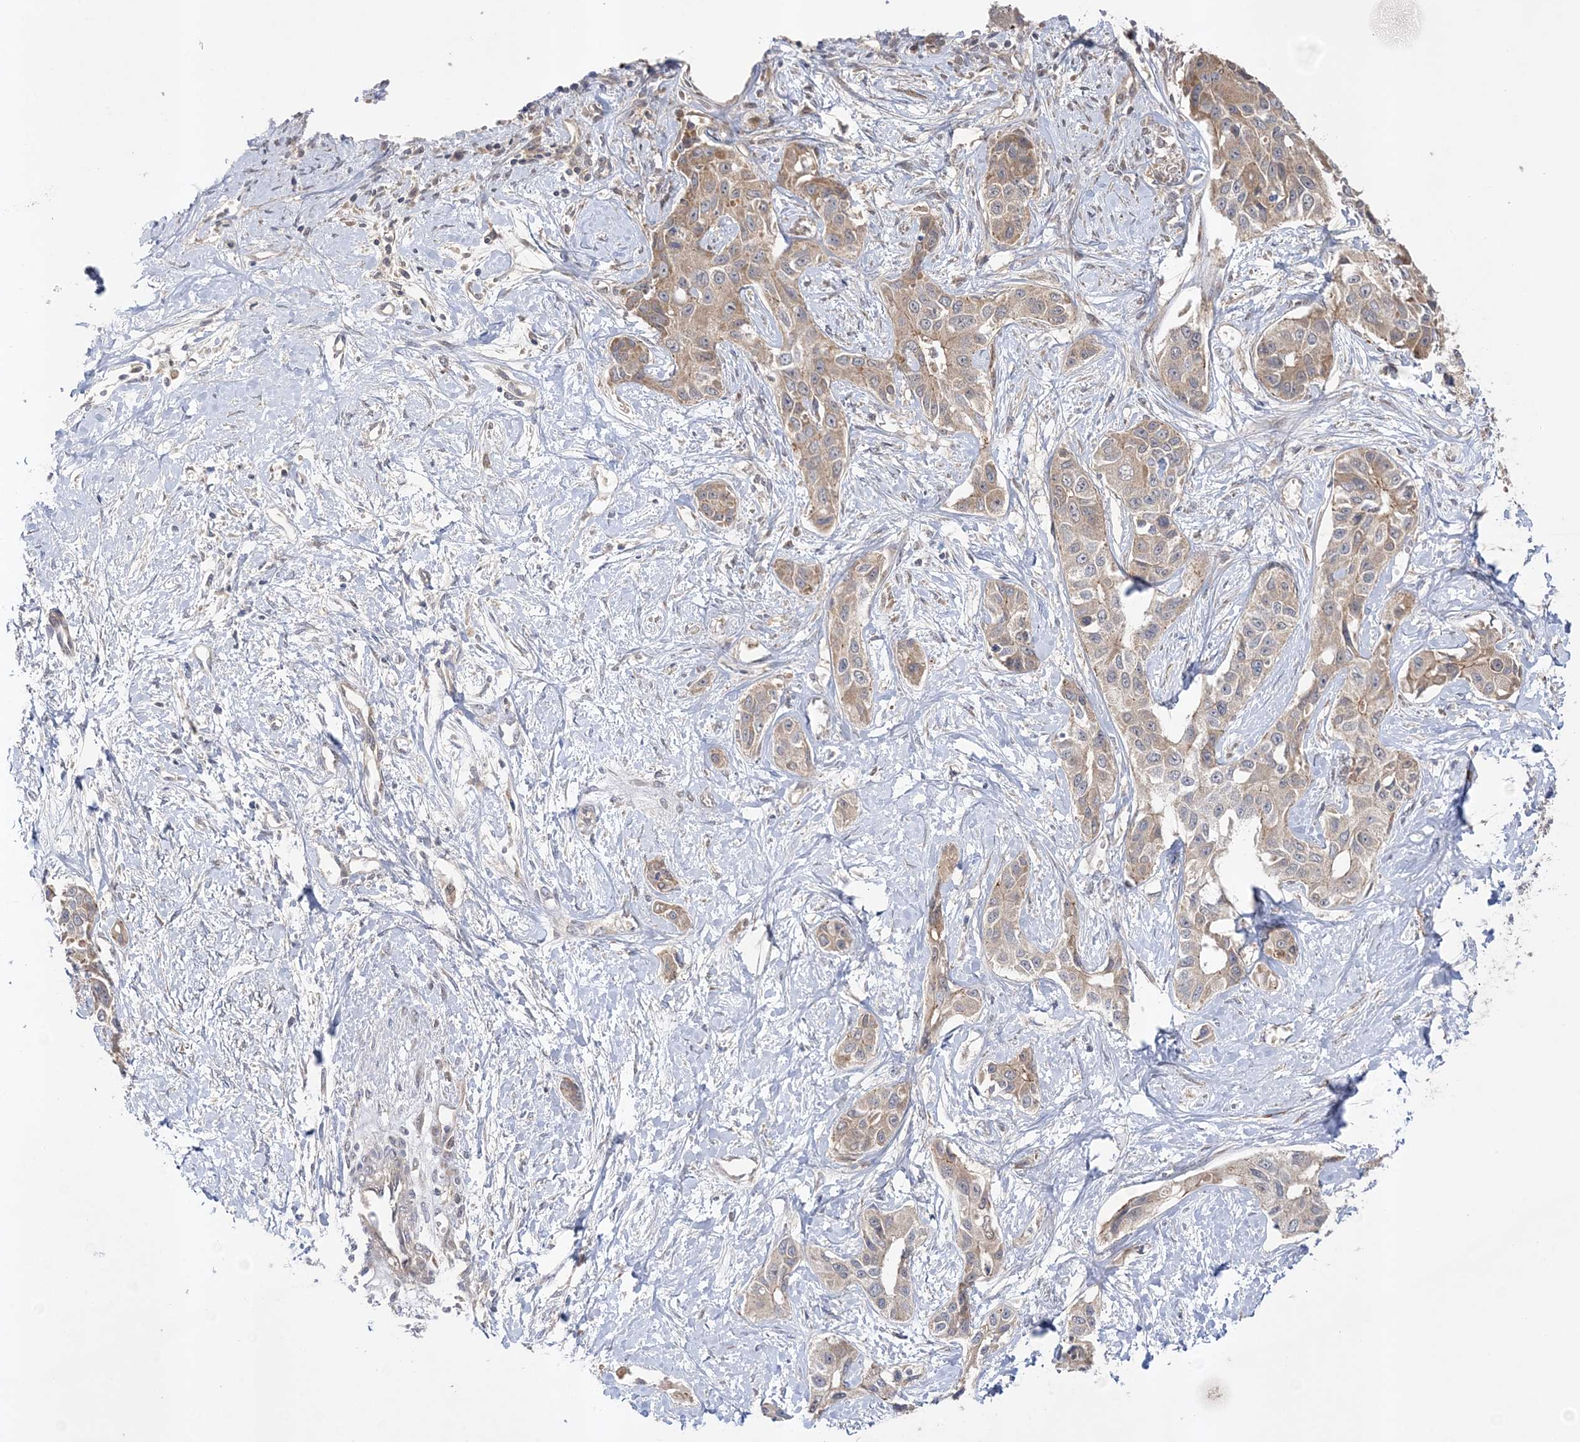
{"staining": {"intensity": "weak", "quantity": ">75%", "location": "cytoplasmic/membranous"}, "tissue": "liver cancer", "cell_type": "Tumor cells", "image_type": "cancer", "snomed": [{"axis": "morphology", "description": "Cholangiocarcinoma"}, {"axis": "topography", "description": "Liver"}], "caption": "An image of human liver cancer stained for a protein displays weak cytoplasmic/membranous brown staining in tumor cells.", "gene": "MMADHC", "patient": {"sex": "male", "age": 59}}